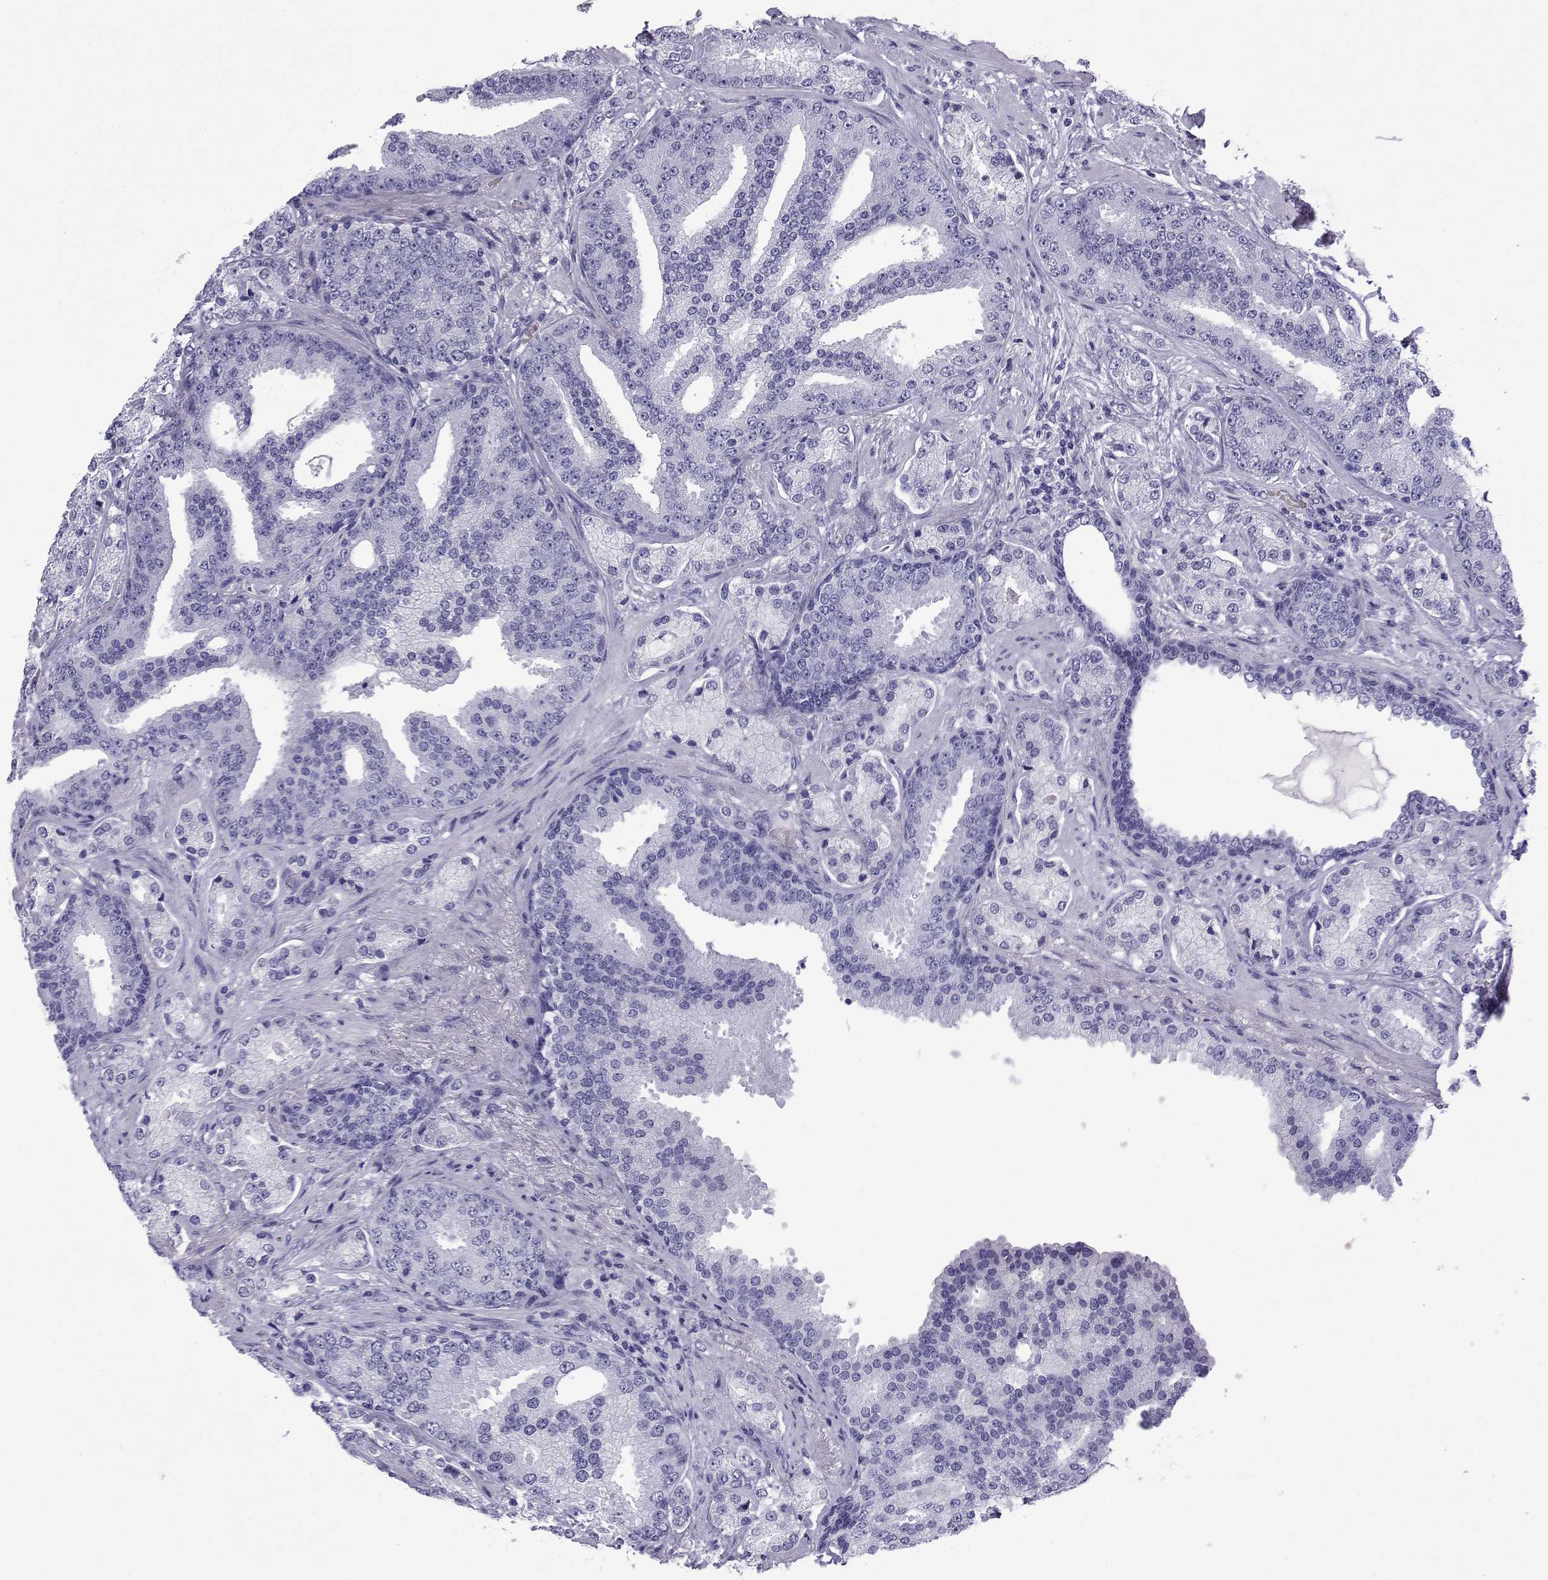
{"staining": {"intensity": "negative", "quantity": "none", "location": "none"}, "tissue": "prostate cancer", "cell_type": "Tumor cells", "image_type": "cancer", "snomed": [{"axis": "morphology", "description": "Adenocarcinoma, Low grade"}, {"axis": "topography", "description": "Prostate"}], "caption": "IHC of human low-grade adenocarcinoma (prostate) demonstrates no positivity in tumor cells.", "gene": "TRIM46", "patient": {"sex": "male", "age": 68}}